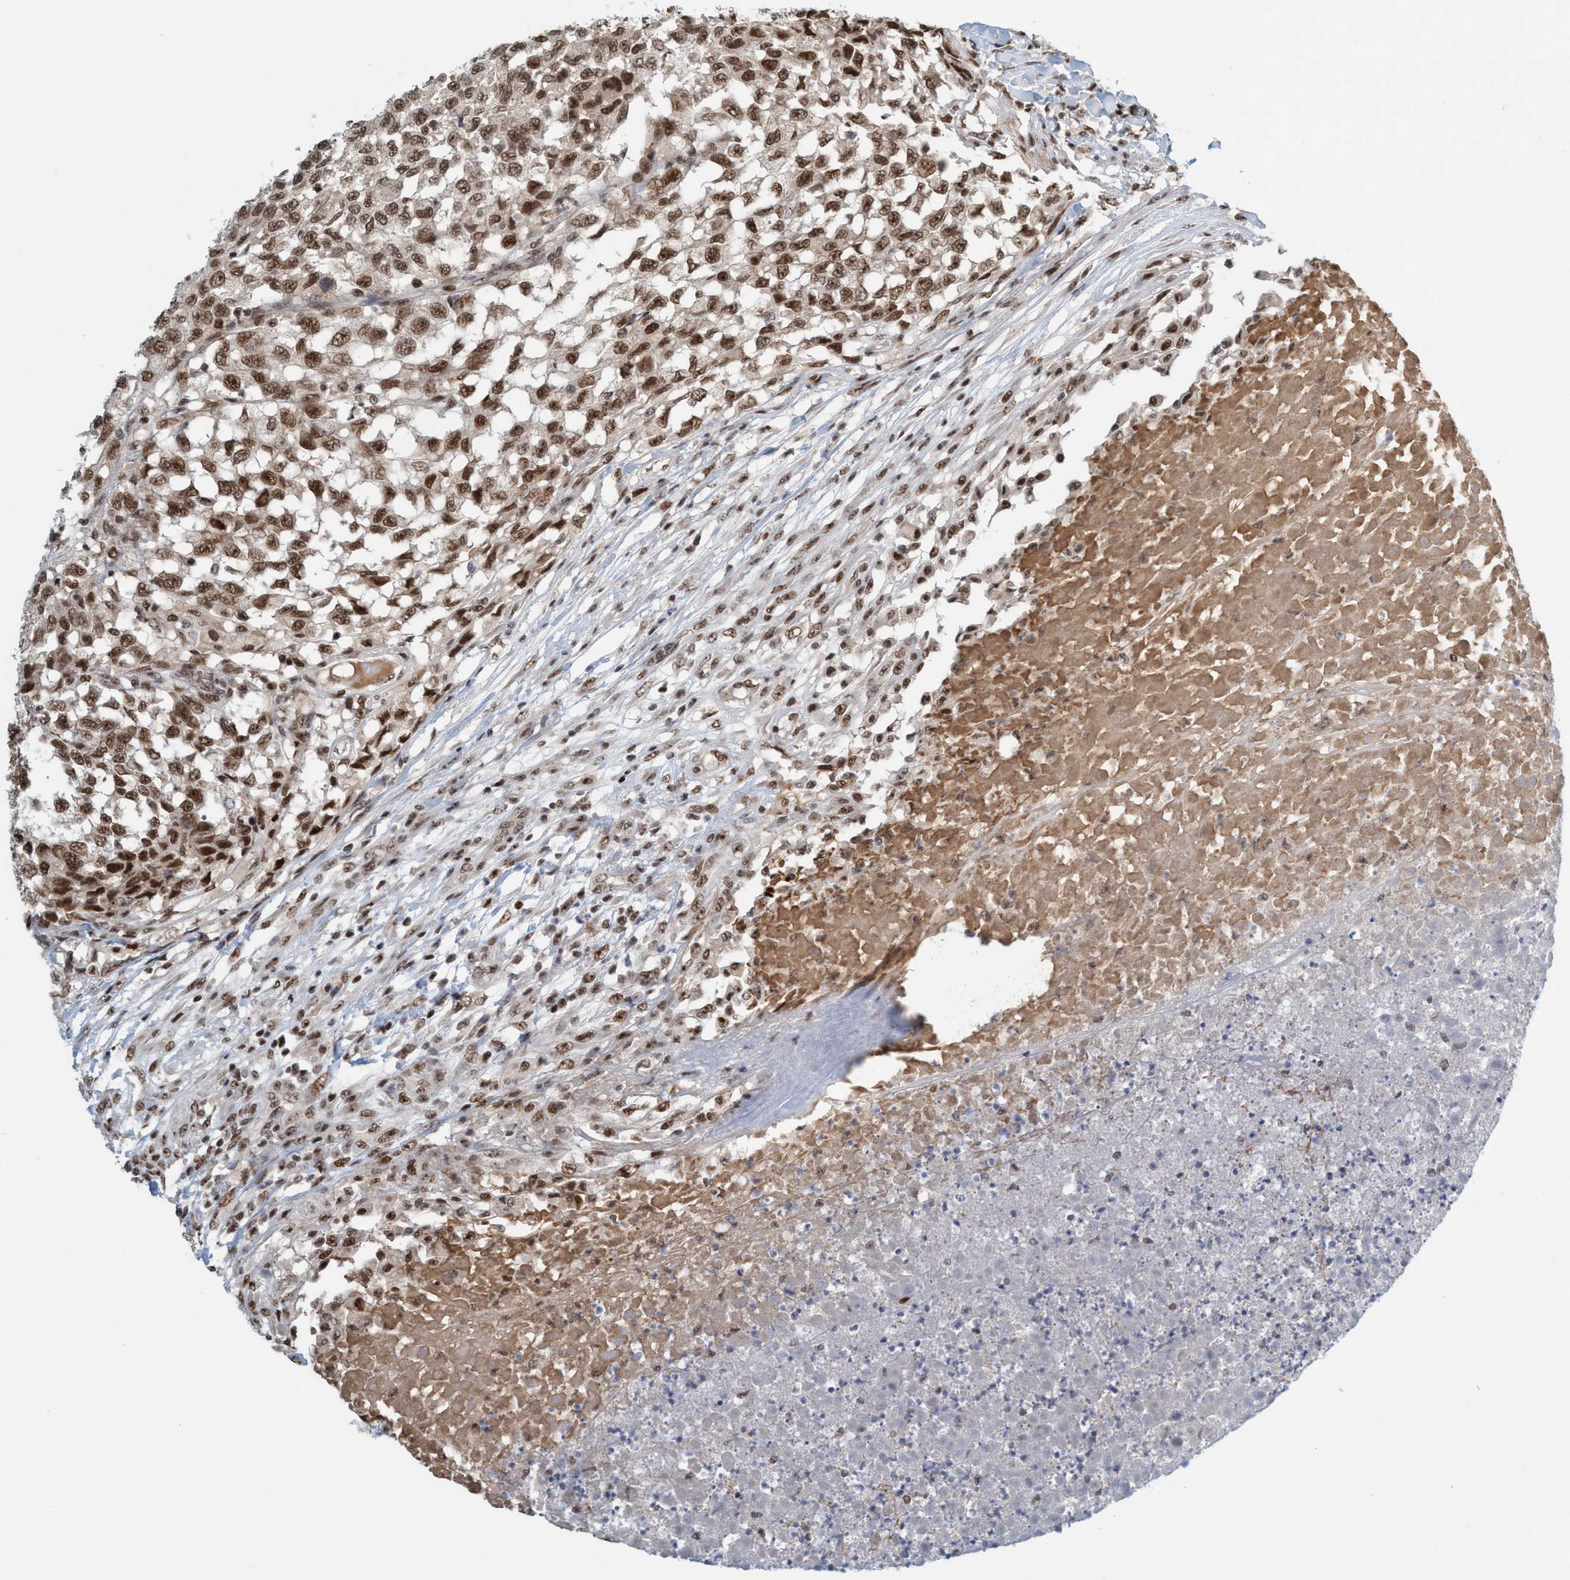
{"staining": {"intensity": "strong", "quantity": ">75%", "location": "nuclear"}, "tissue": "testis cancer", "cell_type": "Tumor cells", "image_type": "cancer", "snomed": [{"axis": "morphology", "description": "Seminoma, NOS"}, {"axis": "topography", "description": "Testis"}], "caption": "DAB (3,3'-diaminobenzidine) immunohistochemical staining of human testis cancer (seminoma) shows strong nuclear protein positivity in approximately >75% of tumor cells.", "gene": "SMCR8", "patient": {"sex": "male", "age": 59}}